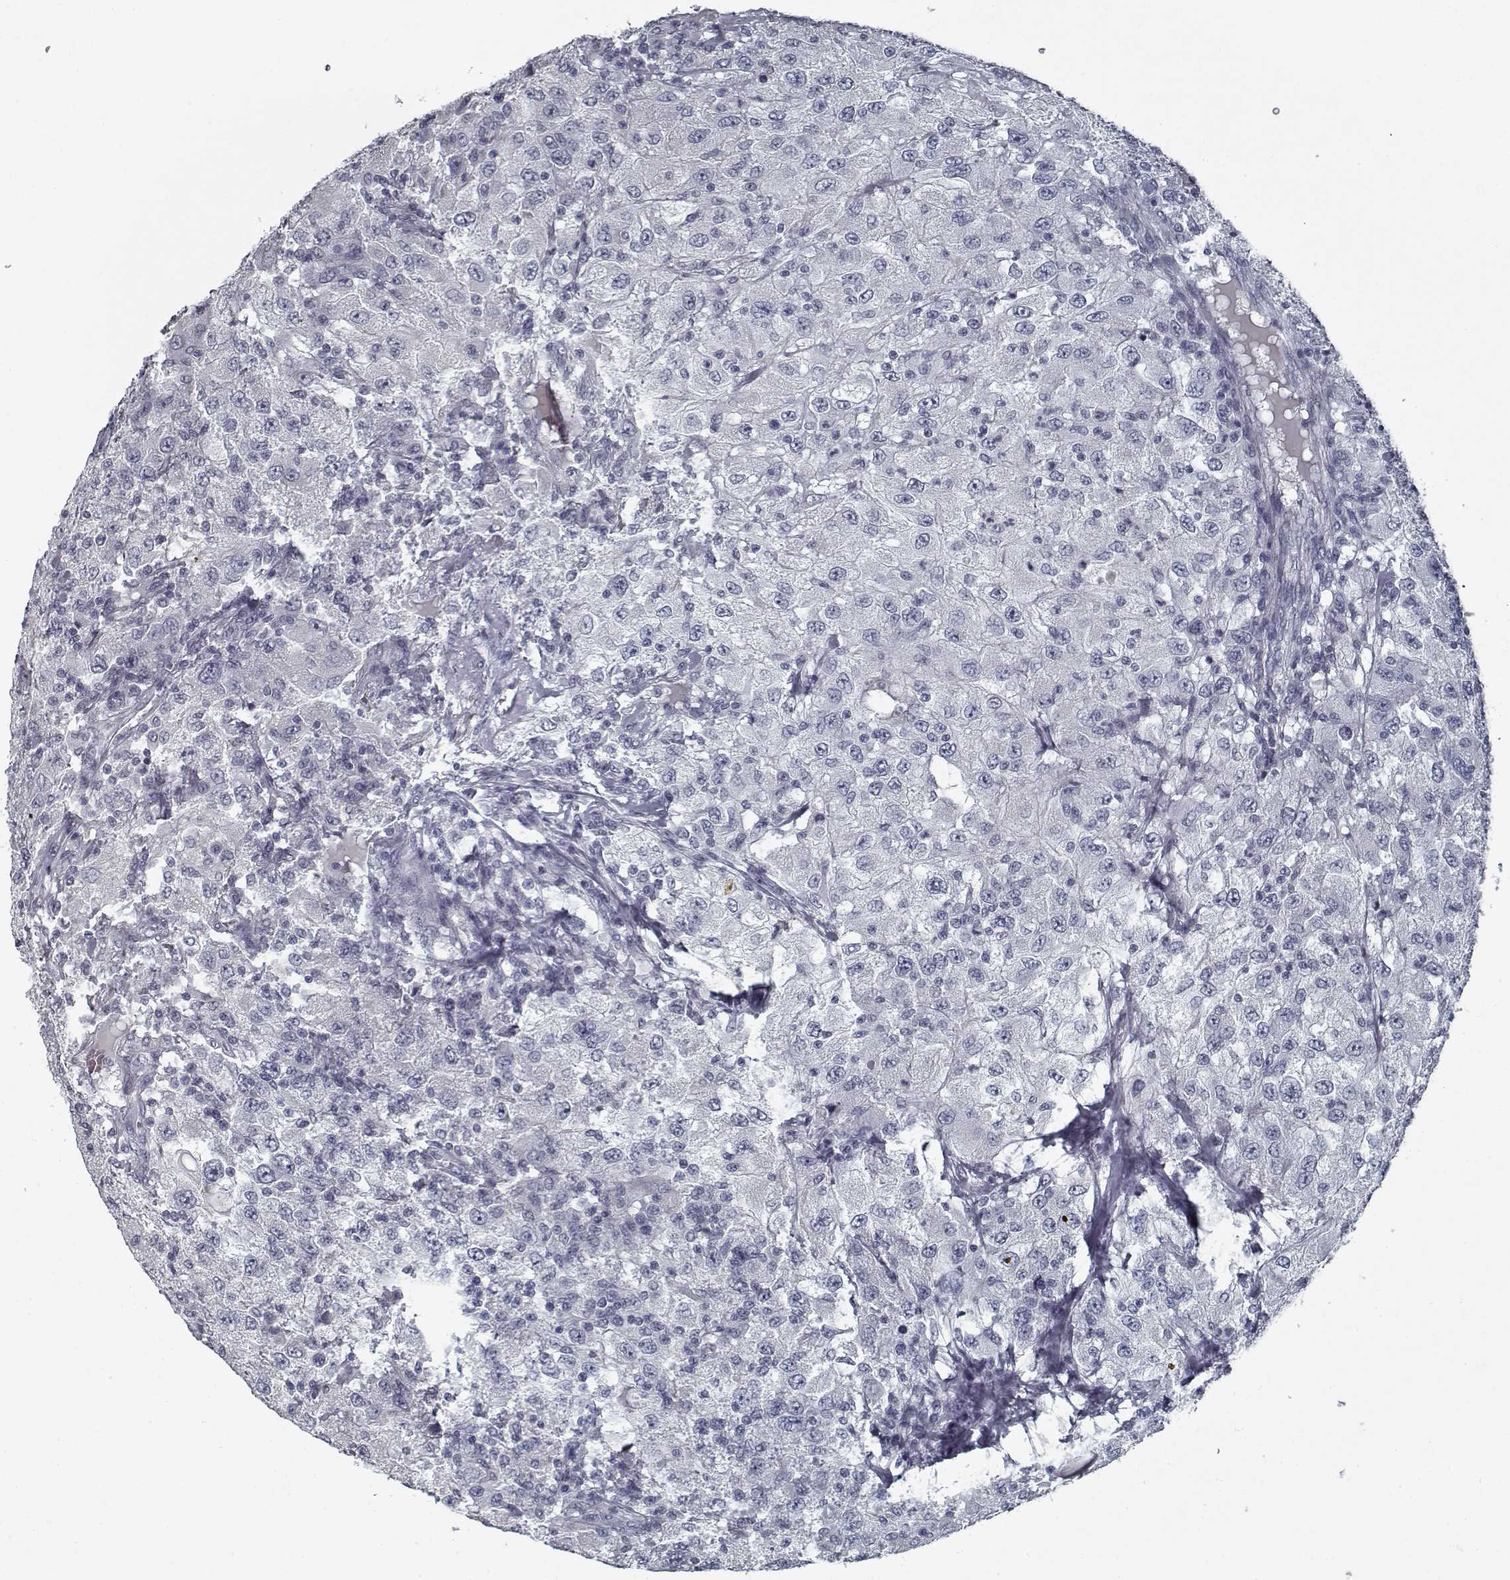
{"staining": {"intensity": "negative", "quantity": "none", "location": "none"}, "tissue": "renal cancer", "cell_type": "Tumor cells", "image_type": "cancer", "snomed": [{"axis": "morphology", "description": "Adenocarcinoma, NOS"}, {"axis": "topography", "description": "Kidney"}], "caption": "An immunohistochemistry (IHC) histopathology image of renal cancer is shown. There is no staining in tumor cells of renal cancer. (IHC, brightfield microscopy, high magnification).", "gene": "GAD2", "patient": {"sex": "female", "age": 67}}